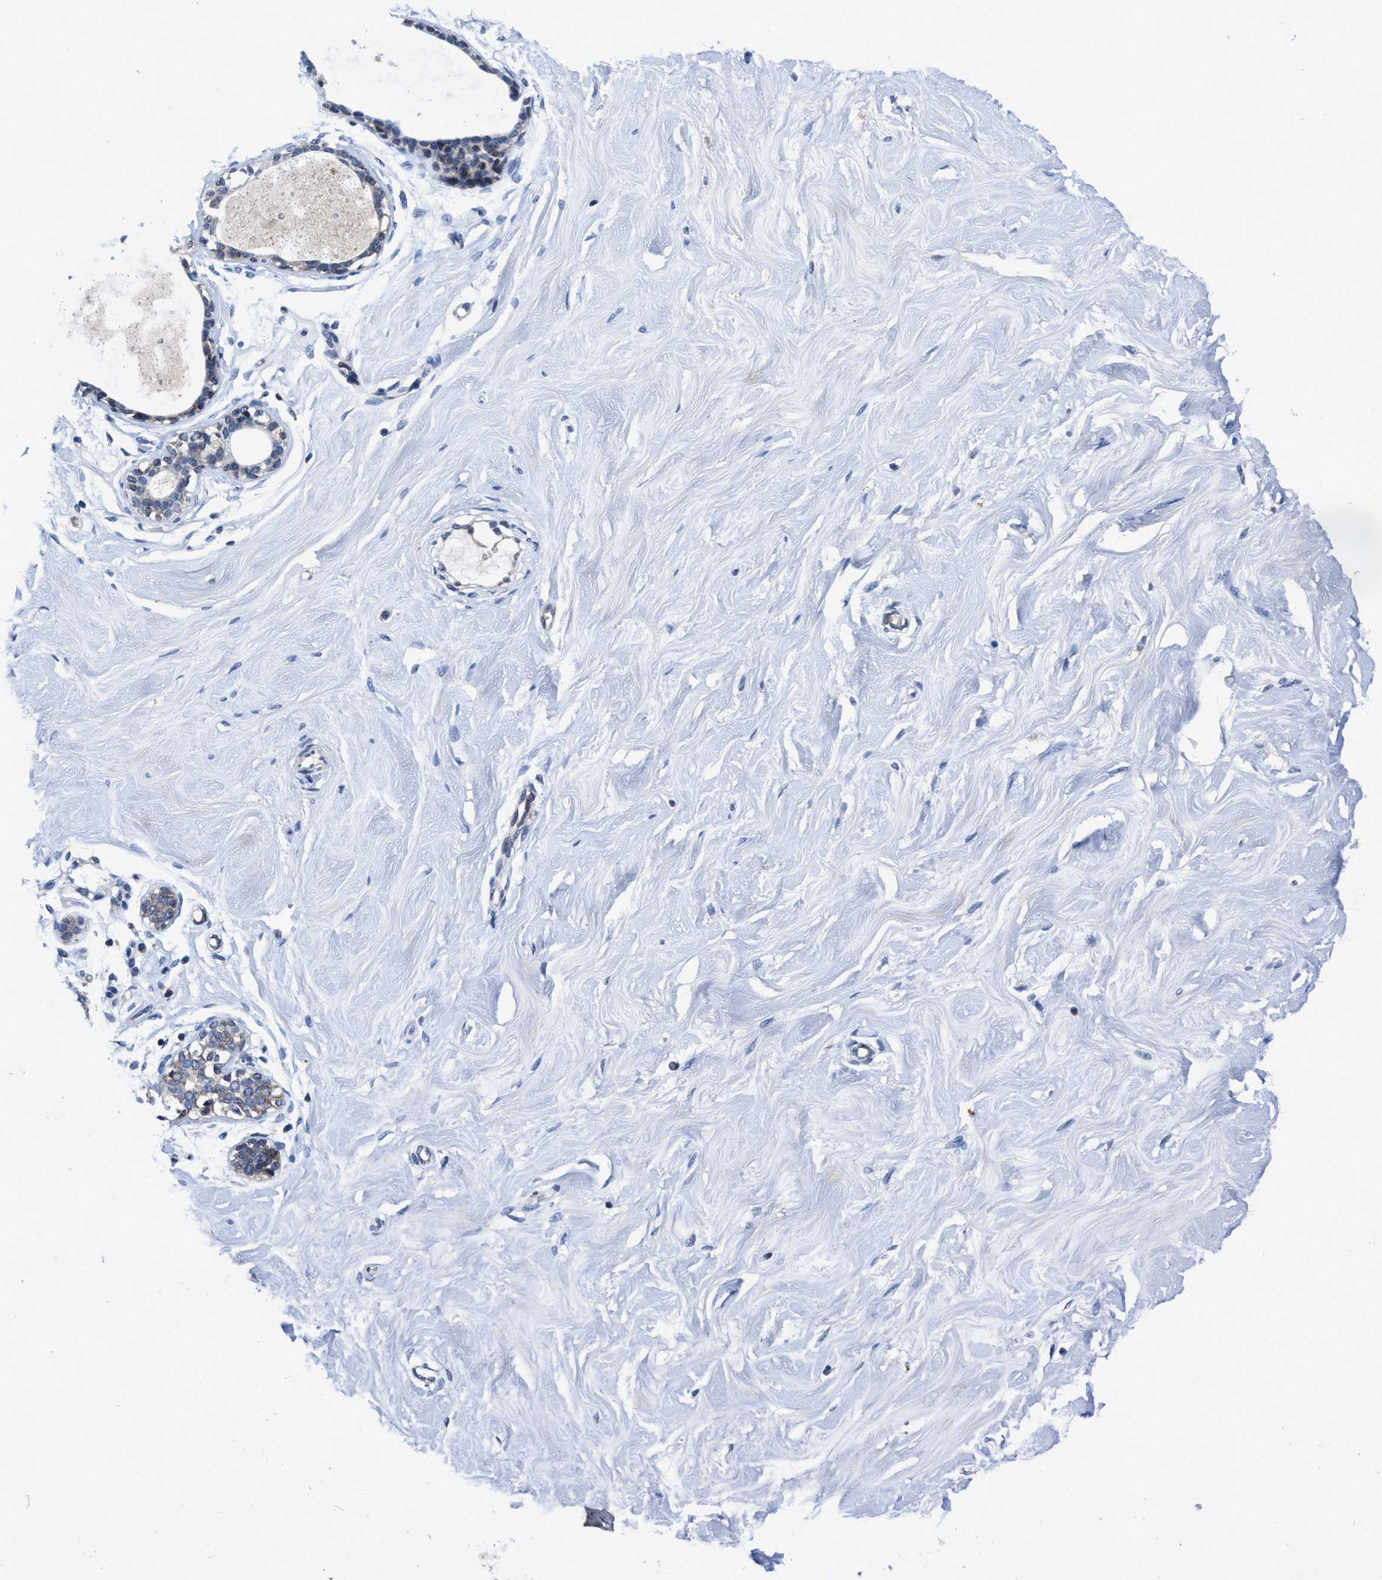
{"staining": {"intensity": "negative", "quantity": "none", "location": "none"}, "tissue": "breast", "cell_type": "Adipocytes", "image_type": "normal", "snomed": [{"axis": "morphology", "description": "Normal tissue, NOS"}, {"axis": "topography", "description": "Breast"}], "caption": "This is an immunohistochemistry (IHC) image of unremarkable human breast. There is no staining in adipocytes.", "gene": "CACNA1D", "patient": {"sex": "female", "age": 23}}